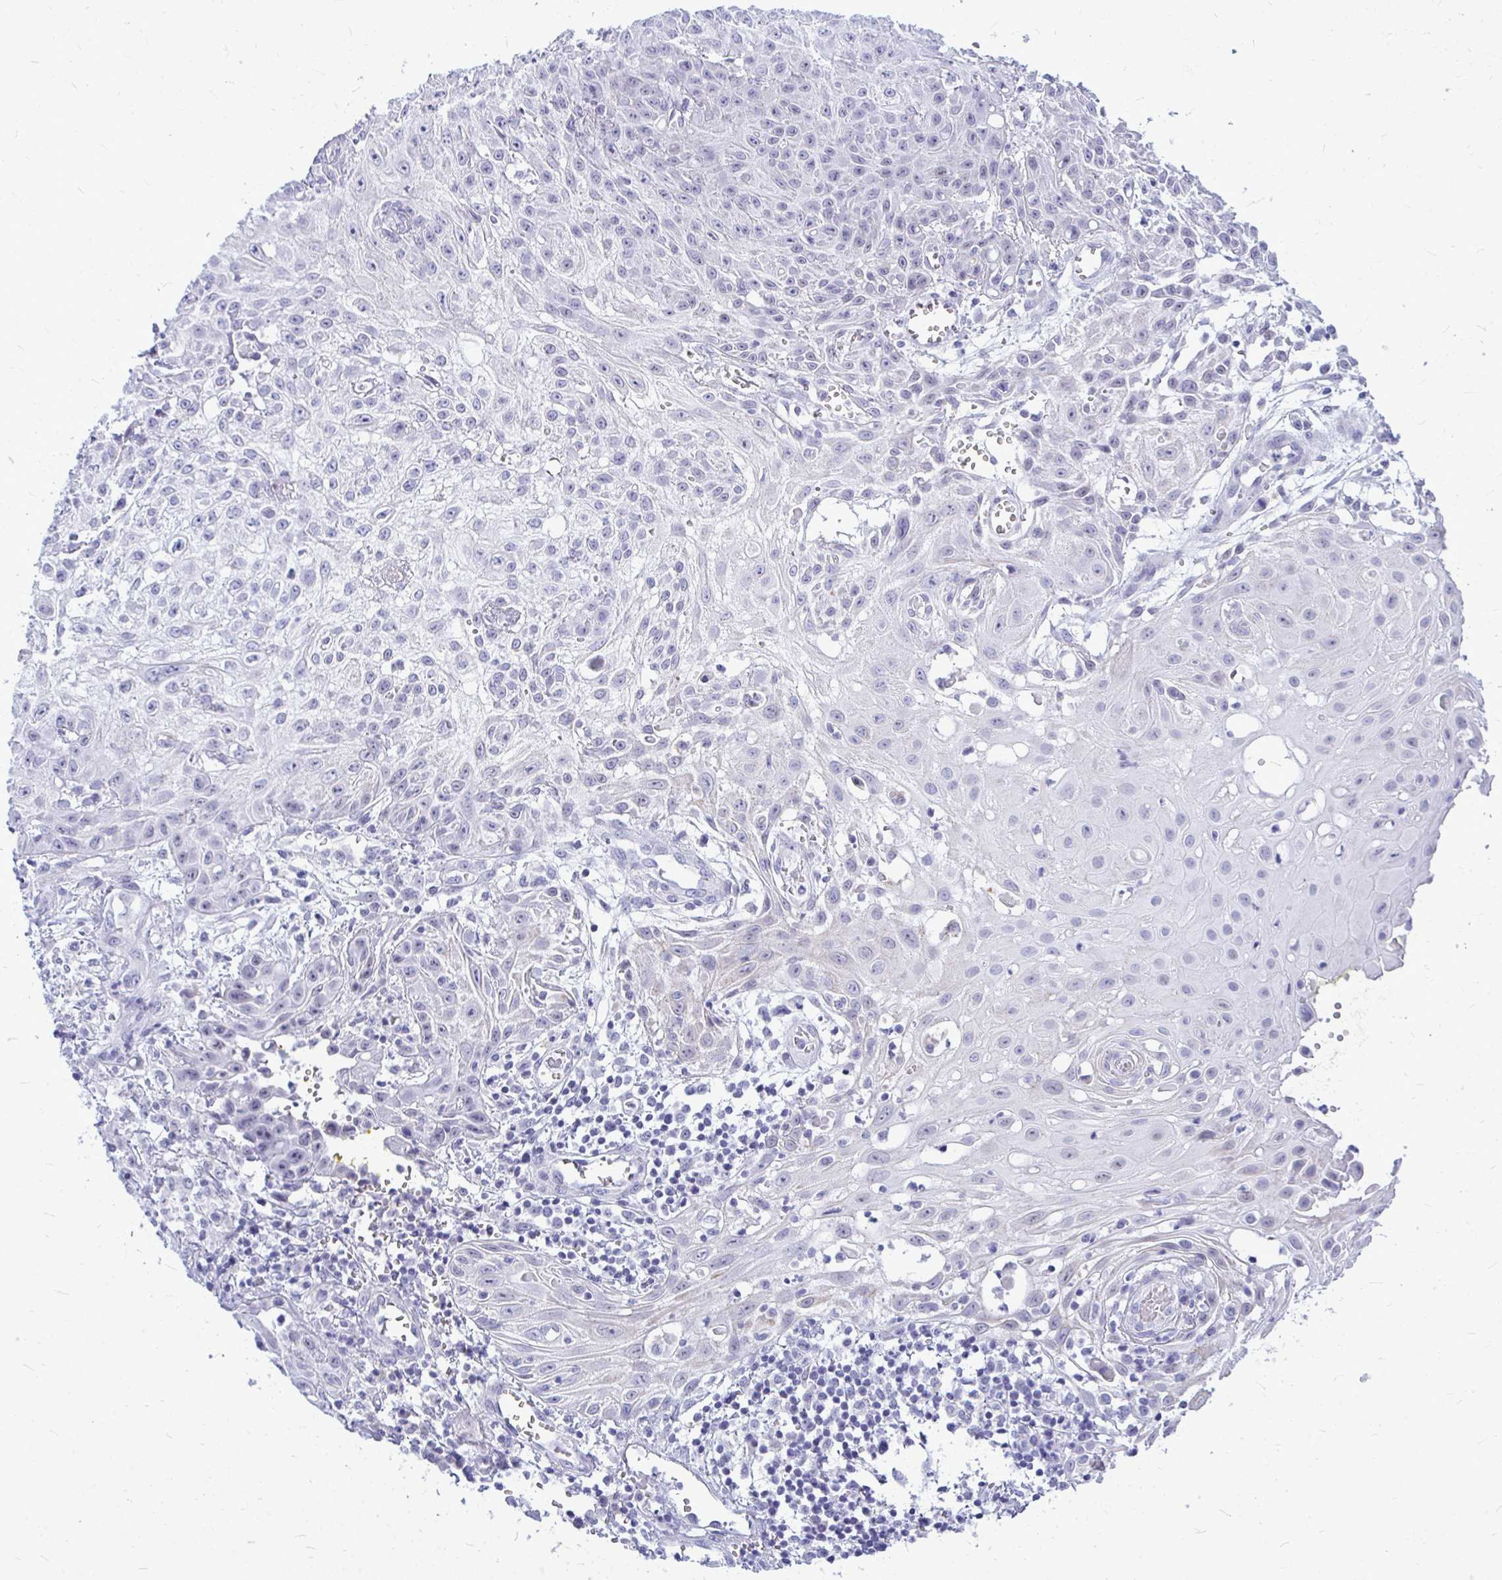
{"staining": {"intensity": "negative", "quantity": "none", "location": "none"}, "tissue": "skin cancer", "cell_type": "Tumor cells", "image_type": "cancer", "snomed": [{"axis": "morphology", "description": "Squamous cell carcinoma, NOS"}, {"axis": "topography", "description": "Skin"}, {"axis": "topography", "description": "Vulva"}], "caption": "Tumor cells show no significant protein positivity in squamous cell carcinoma (skin).", "gene": "ZSCAN25", "patient": {"sex": "female", "age": 71}}